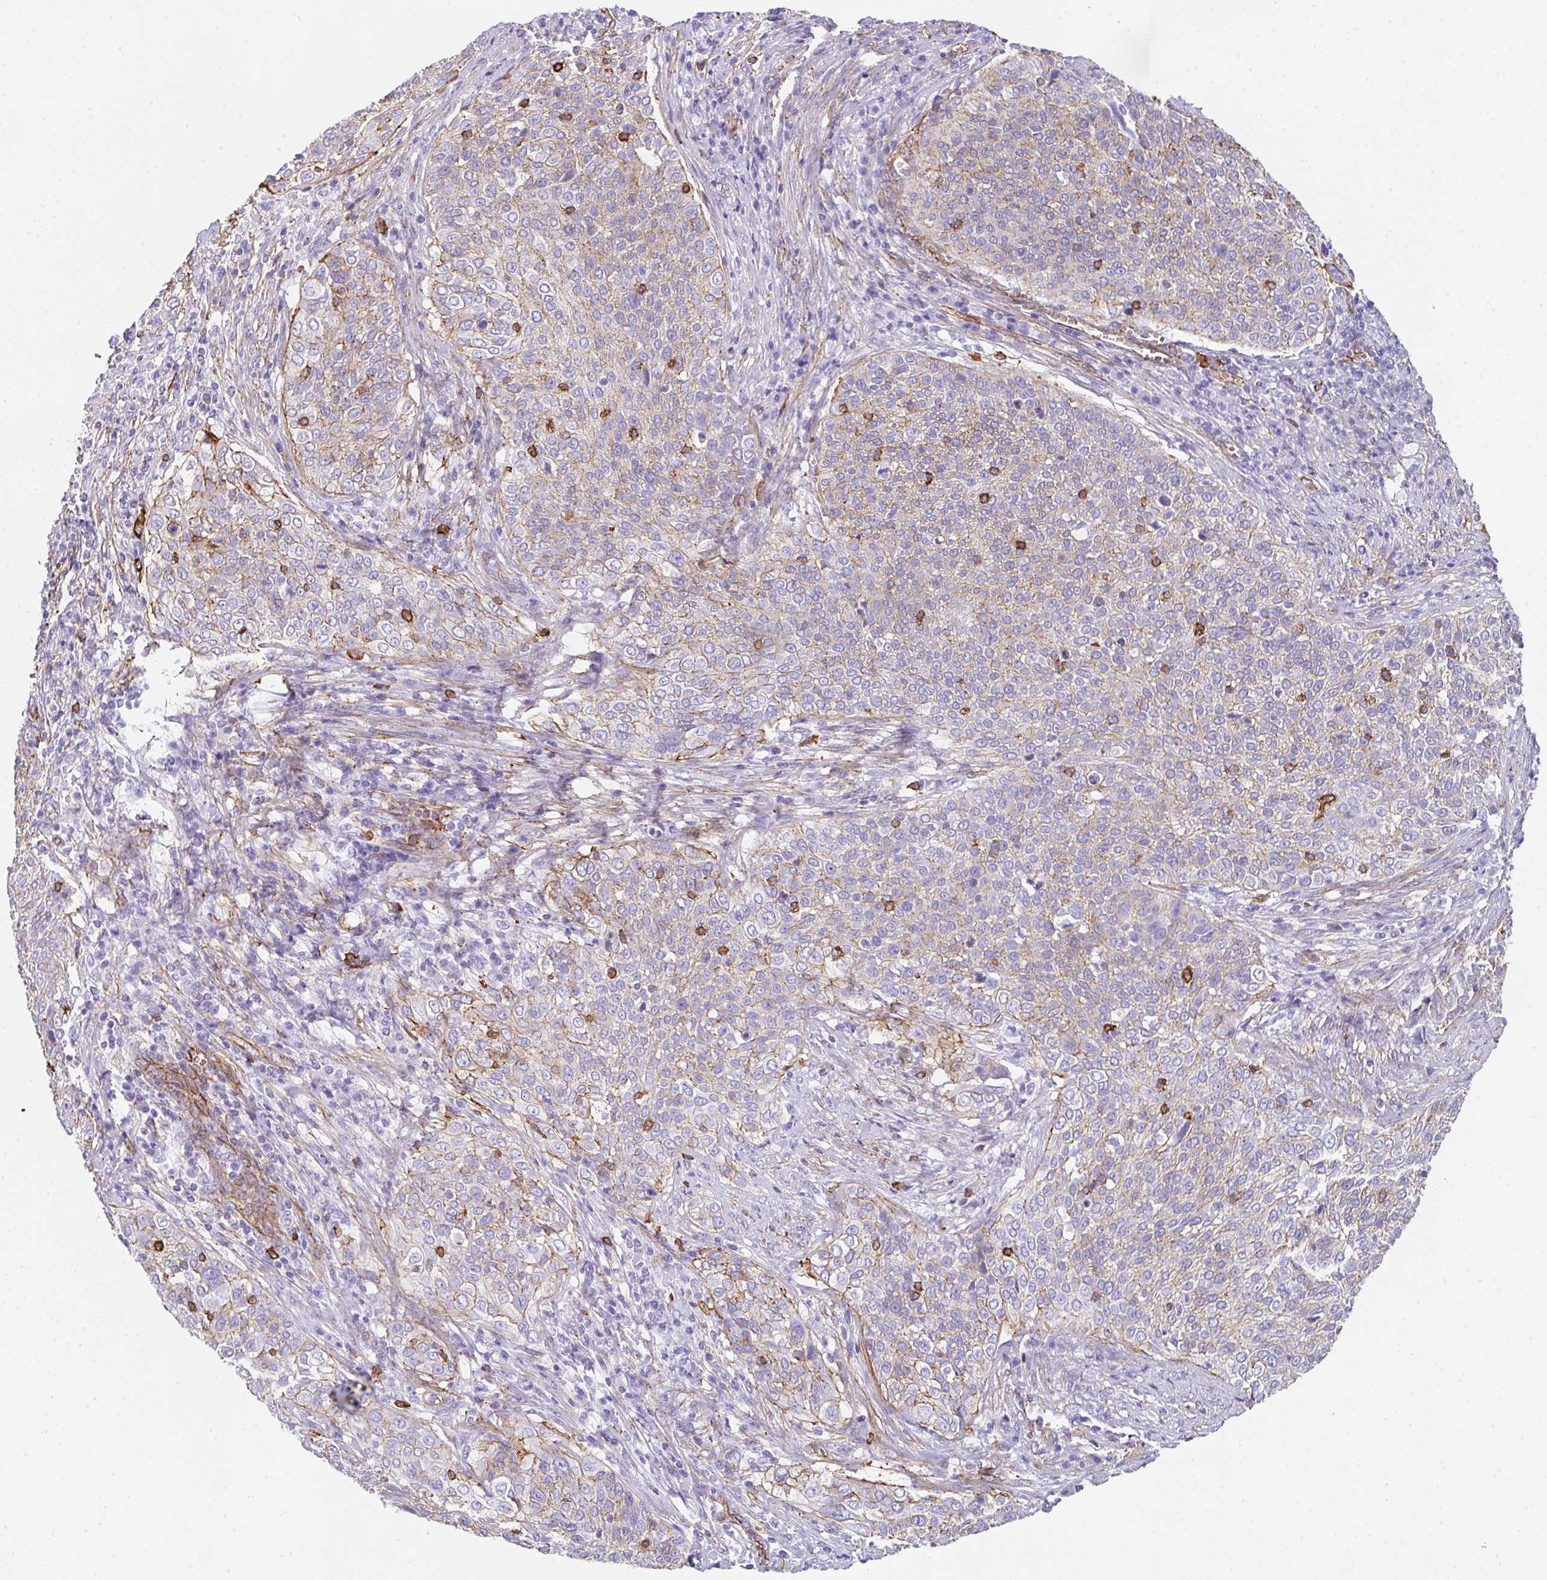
{"staining": {"intensity": "moderate", "quantity": "25%-75%", "location": "cytoplasmic/membranous"}, "tissue": "cervical cancer", "cell_type": "Tumor cells", "image_type": "cancer", "snomed": [{"axis": "morphology", "description": "Squamous cell carcinoma, NOS"}, {"axis": "topography", "description": "Cervix"}], "caption": "Protein staining exhibits moderate cytoplasmic/membranous staining in approximately 25%-75% of tumor cells in cervical cancer. The protein of interest is shown in brown color, while the nuclei are stained blue.", "gene": "DBN1", "patient": {"sex": "female", "age": 31}}